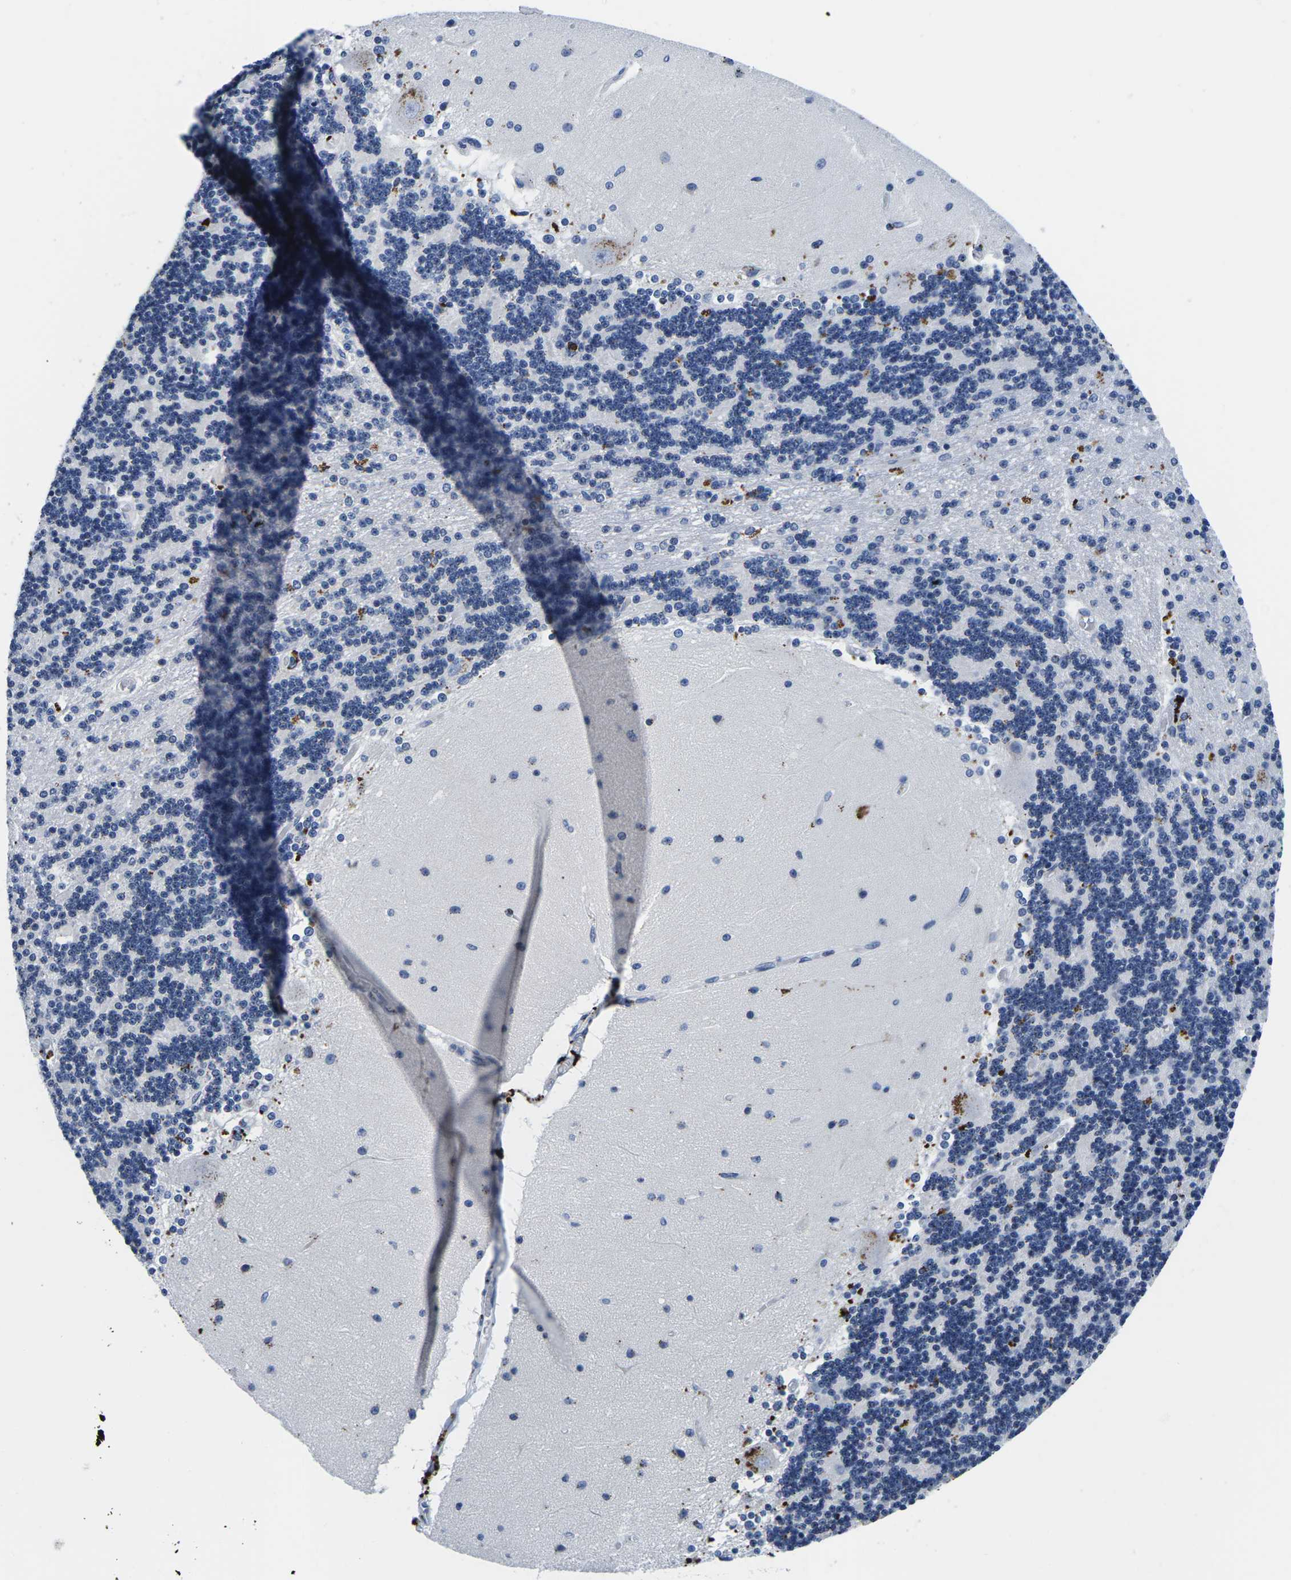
{"staining": {"intensity": "moderate", "quantity": "<25%", "location": "cytoplasmic/membranous"}, "tissue": "cerebellum", "cell_type": "Cells in granular layer", "image_type": "normal", "snomed": [{"axis": "morphology", "description": "Normal tissue, NOS"}, {"axis": "topography", "description": "Cerebellum"}], "caption": "Cerebellum stained for a protein reveals moderate cytoplasmic/membranous positivity in cells in granular layer. The staining is performed using DAB (3,3'-diaminobenzidine) brown chromogen to label protein expression. The nuclei are counter-stained blue using hematoxylin.", "gene": "CTSW", "patient": {"sex": "female", "age": 54}}